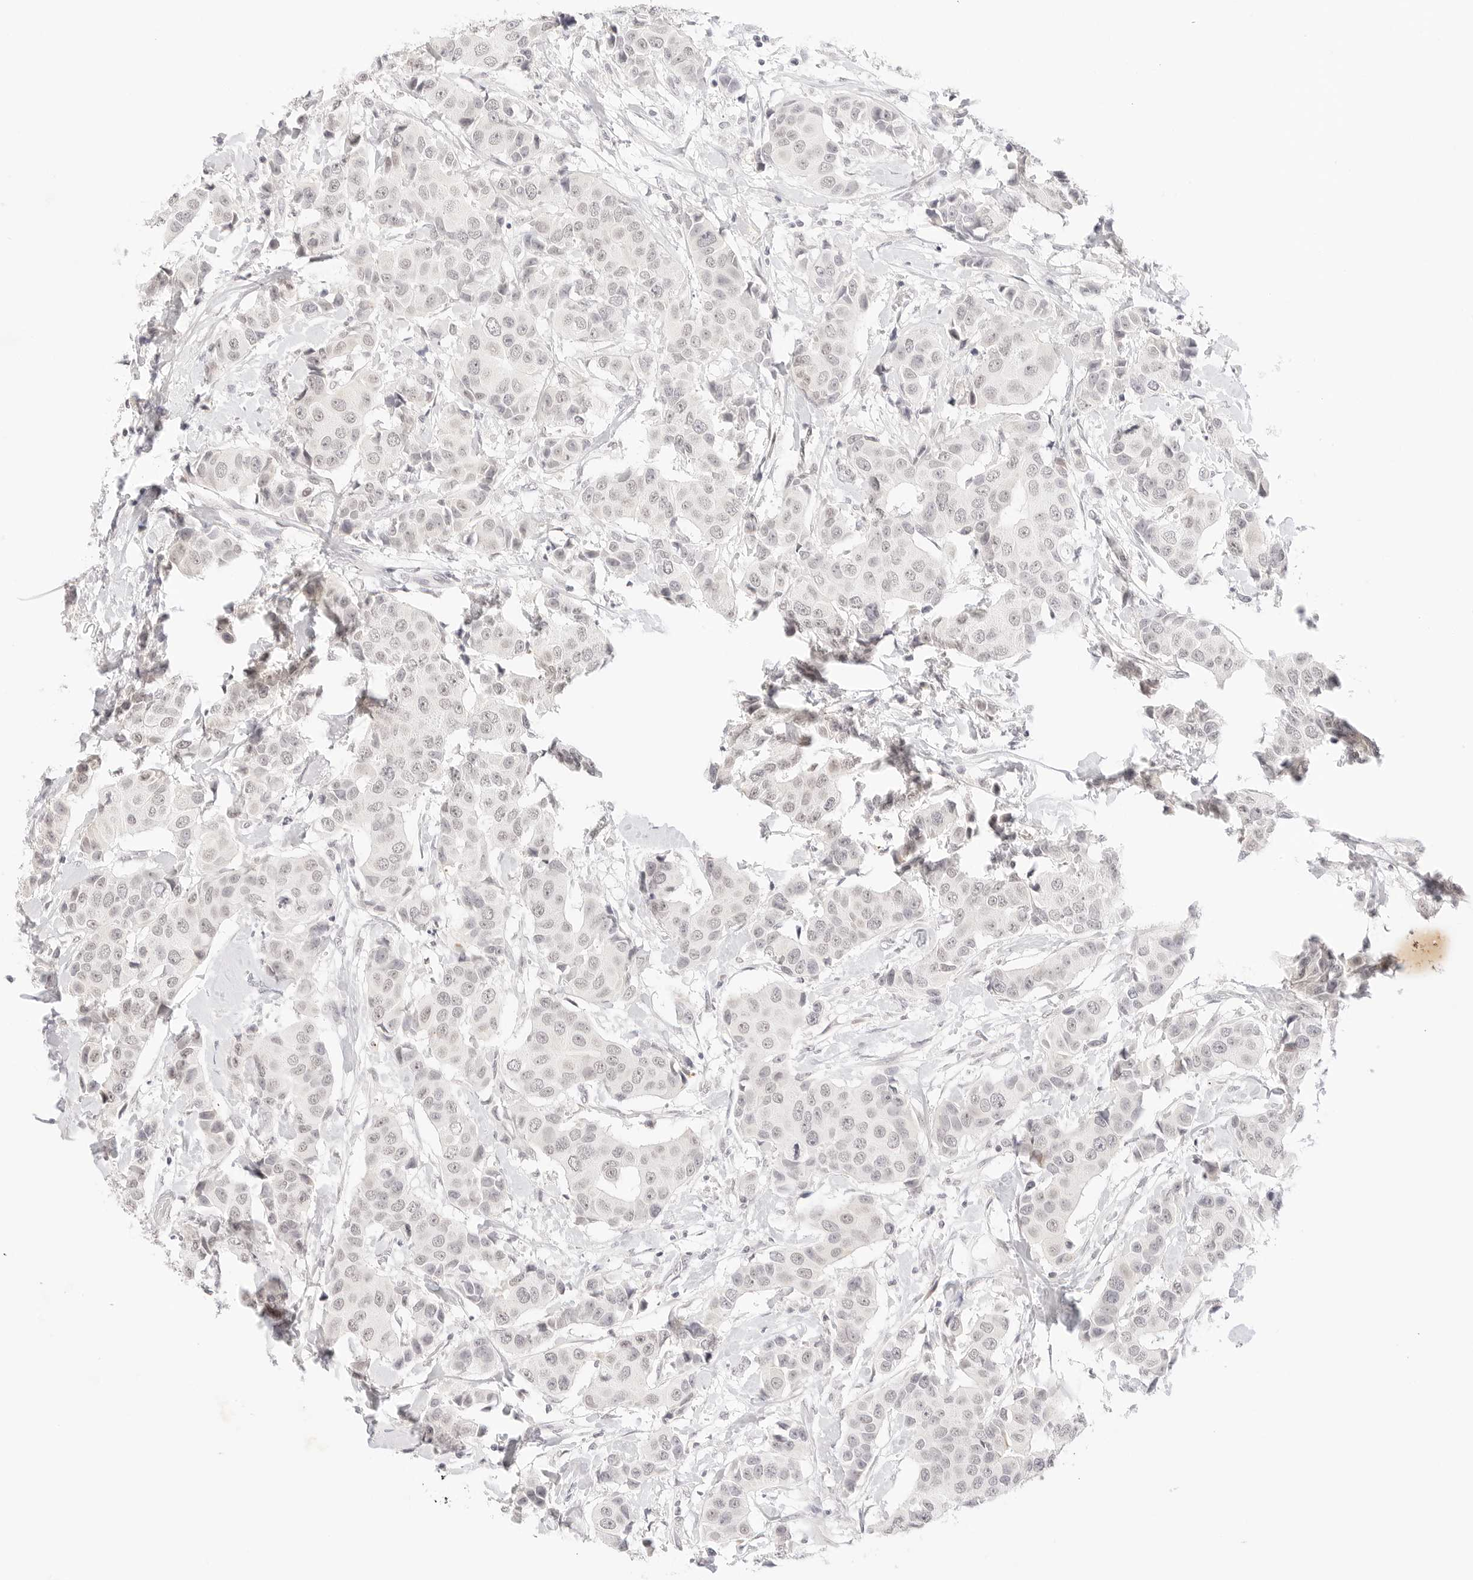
{"staining": {"intensity": "negative", "quantity": "none", "location": "none"}, "tissue": "breast cancer", "cell_type": "Tumor cells", "image_type": "cancer", "snomed": [{"axis": "morphology", "description": "Normal tissue, NOS"}, {"axis": "morphology", "description": "Duct carcinoma"}, {"axis": "topography", "description": "Breast"}], "caption": "DAB immunohistochemical staining of human intraductal carcinoma (breast) shows no significant expression in tumor cells.", "gene": "XKR4", "patient": {"sex": "female", "age": 39}}